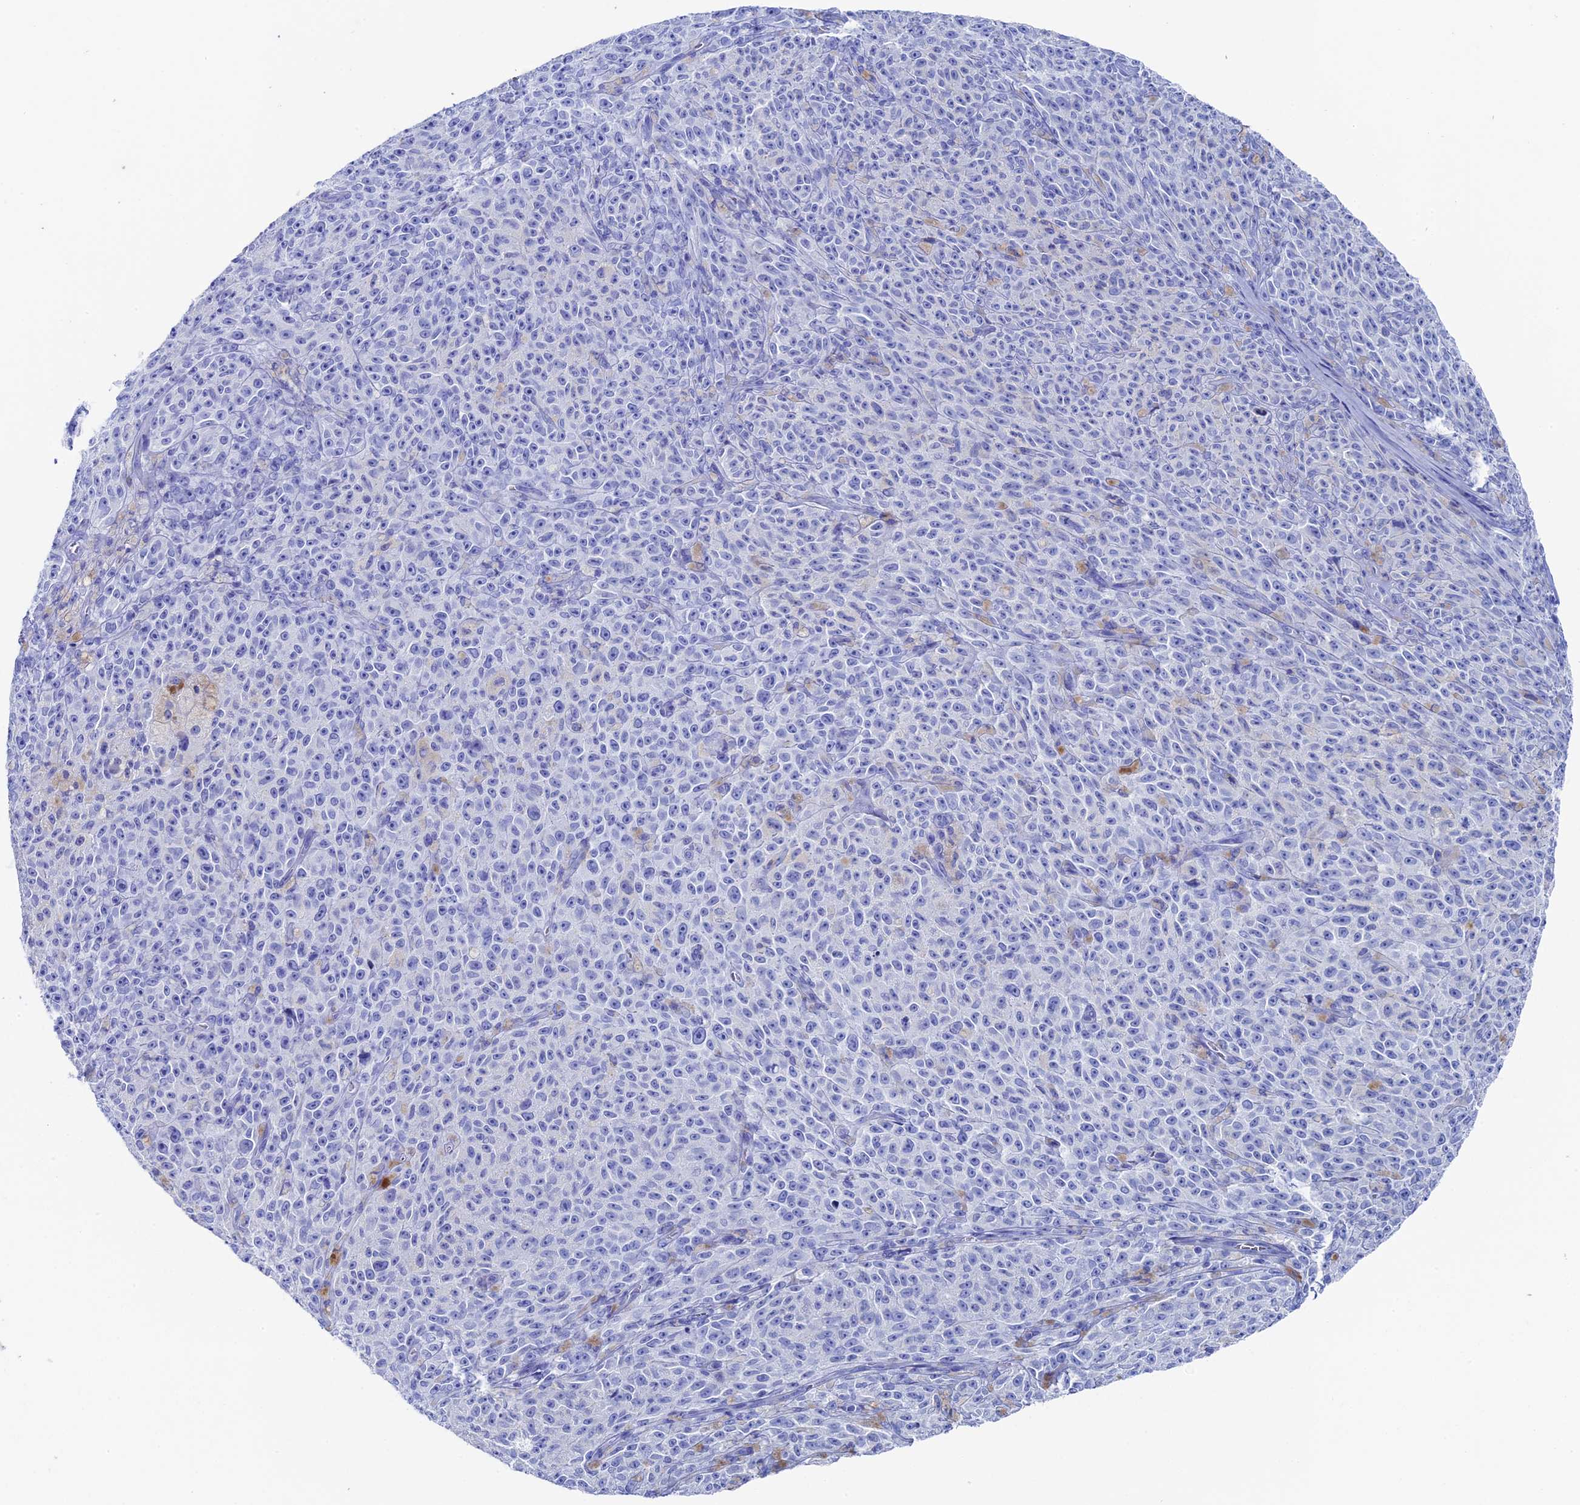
{"staining": {"intensity": "negative", "quantity": "none", "location": "none"}, "tissue": "melanoma", "cell_type": "Tumor cells", "image_type": "cancer", "snomed": [{"axis": "morphology", "description": "Malignant melanoma, NOS"}, {"axis": "topography", "description": "Skin"}], "caption": "Malignant melanoma was stained to show a protein in brown. There is no significant expression in tumor cells.", "gene": "UNC119", "patient": {"sex": "female", "age": 82}}